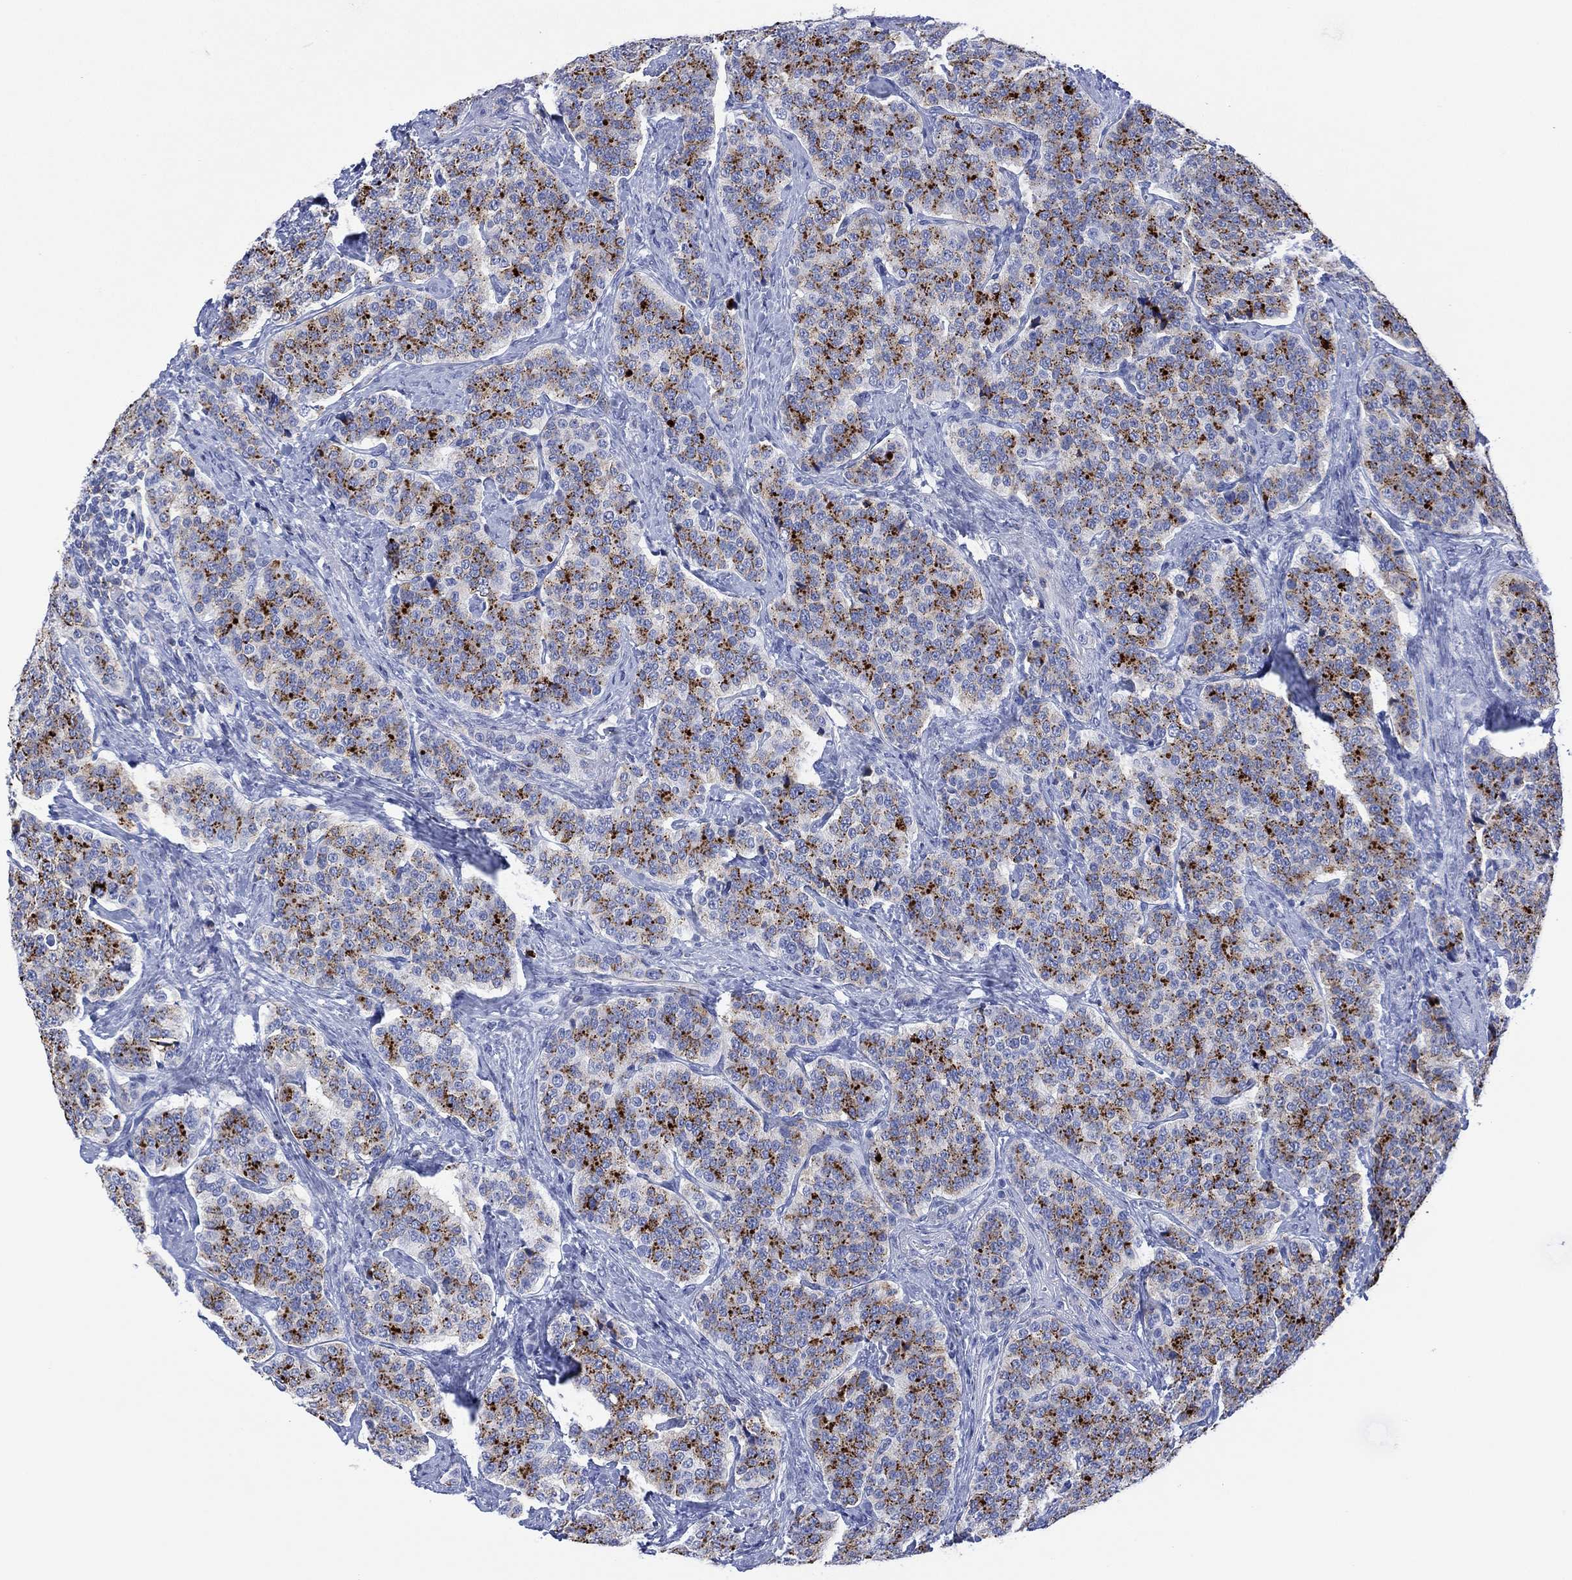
{"staining": {"intensity": "strong", "quantity": "25%-75%", "location": "cytoplasmic/membranous"}, "tissue": "carcinoid", "cell_type": "Tumor cells", "image_type": "cancer", "snomed": [{"axis": "morphology", "description": "Carcinoid, malignant, NOS"}, {"axis": "topography", "description": "Small intestine"}], "caption": "A brown stain labels strong cytoplasmic/membranous positivity of a protein in human carcinoid tumor cells.", "gene": "DPP4", "patient": {"sex": "female", "age": 58}}